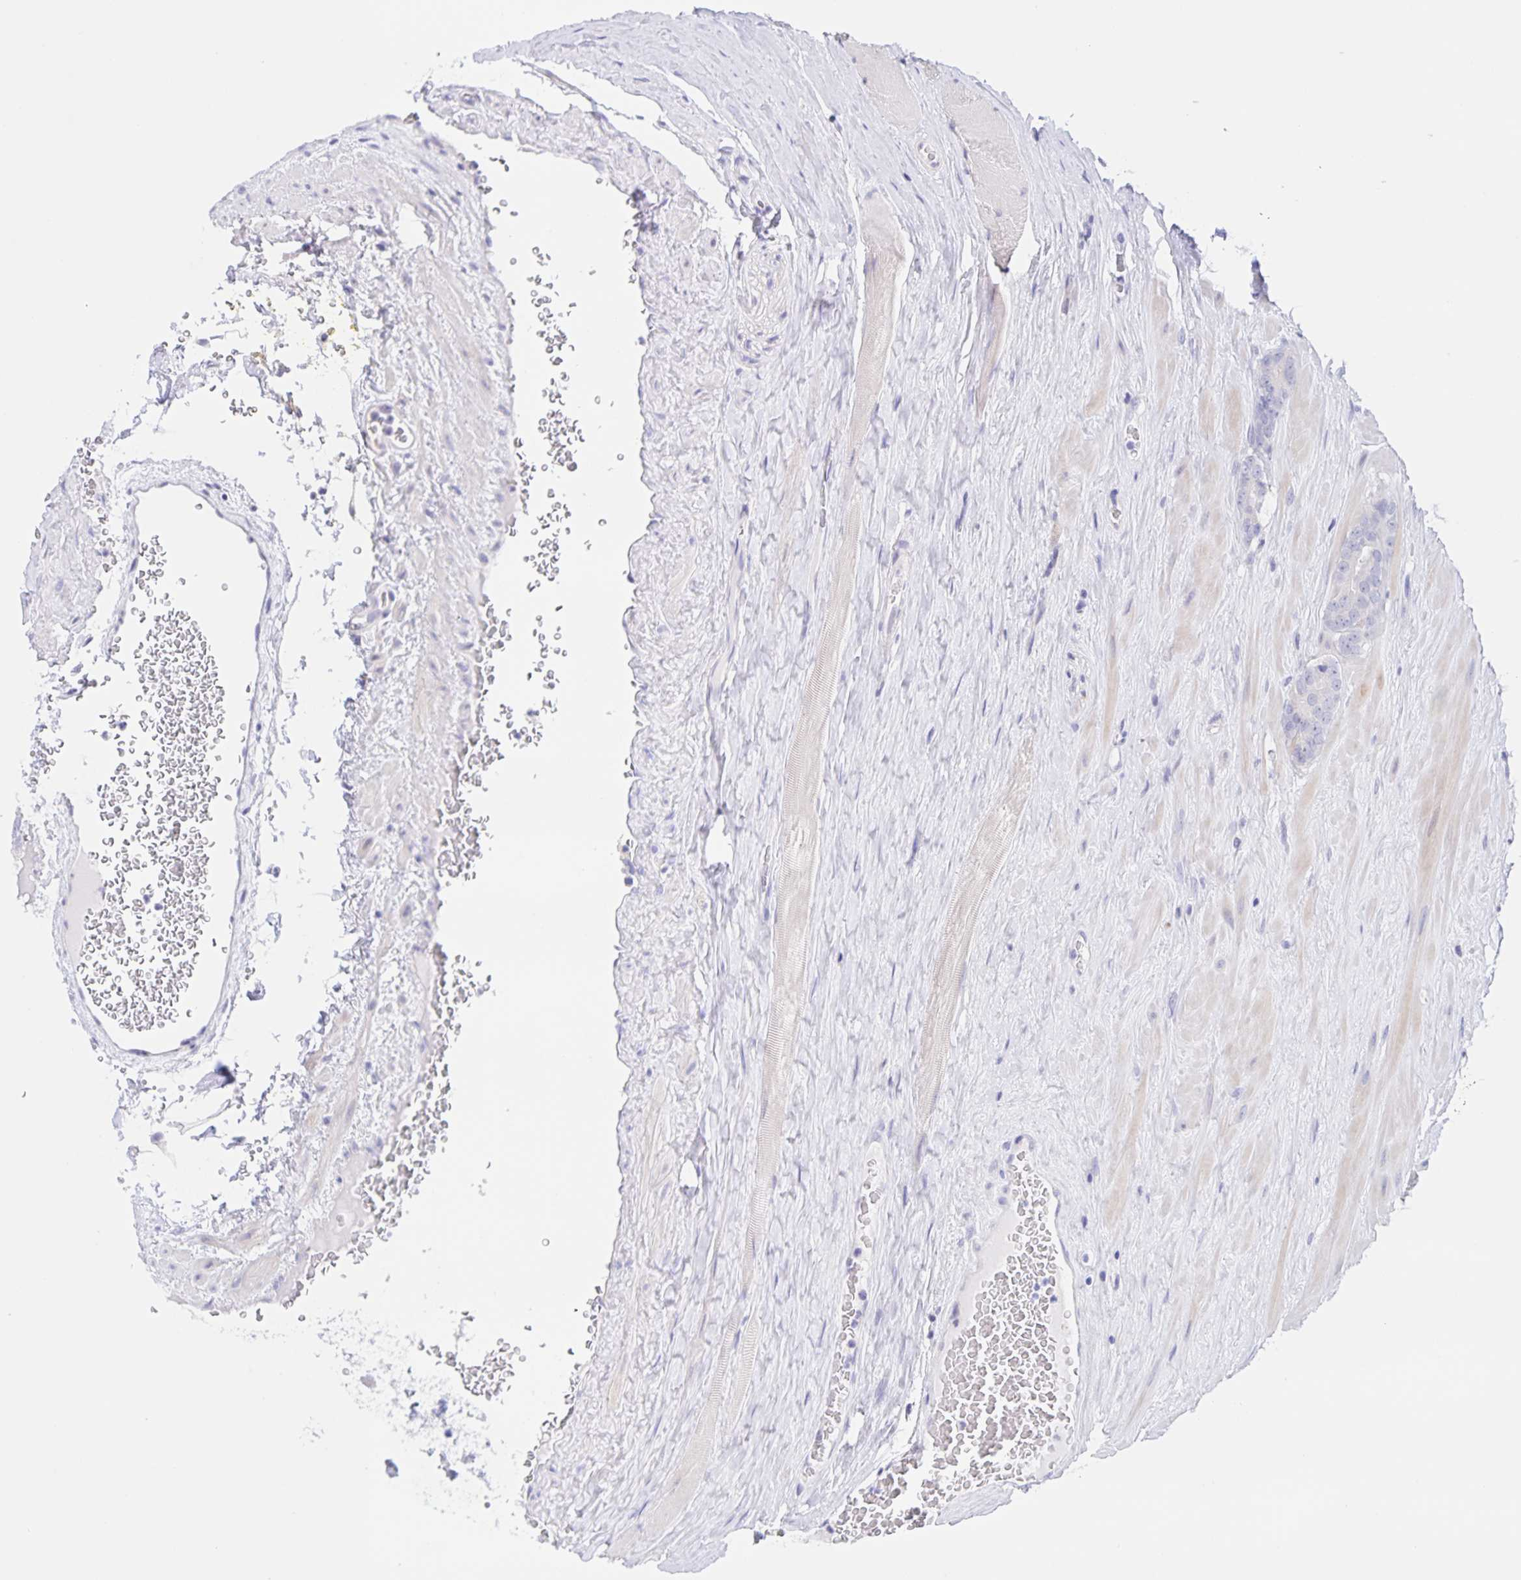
{"staining": {"intensity": "negative", "quantity": "none", "location": "none"}, "tissue": "prostate cancer", "cell_type": "Tumor cells", "image_type": "cancer", "snomed": [{"axis": "morphology", "description": "Adenocarcinoma, High grade"}, {"axis": "topography", "description": "Prostate"}], "caption": "DAB immunohistochemical staining of prostate high-grade adenocarcinoma shows no significant expression in tumor cells. (Immunohistochemistry (ihc), brightfield microscopy, high magnification).", "gene": "DMGDH", "patient": {"sex": "male", "age": 66}}